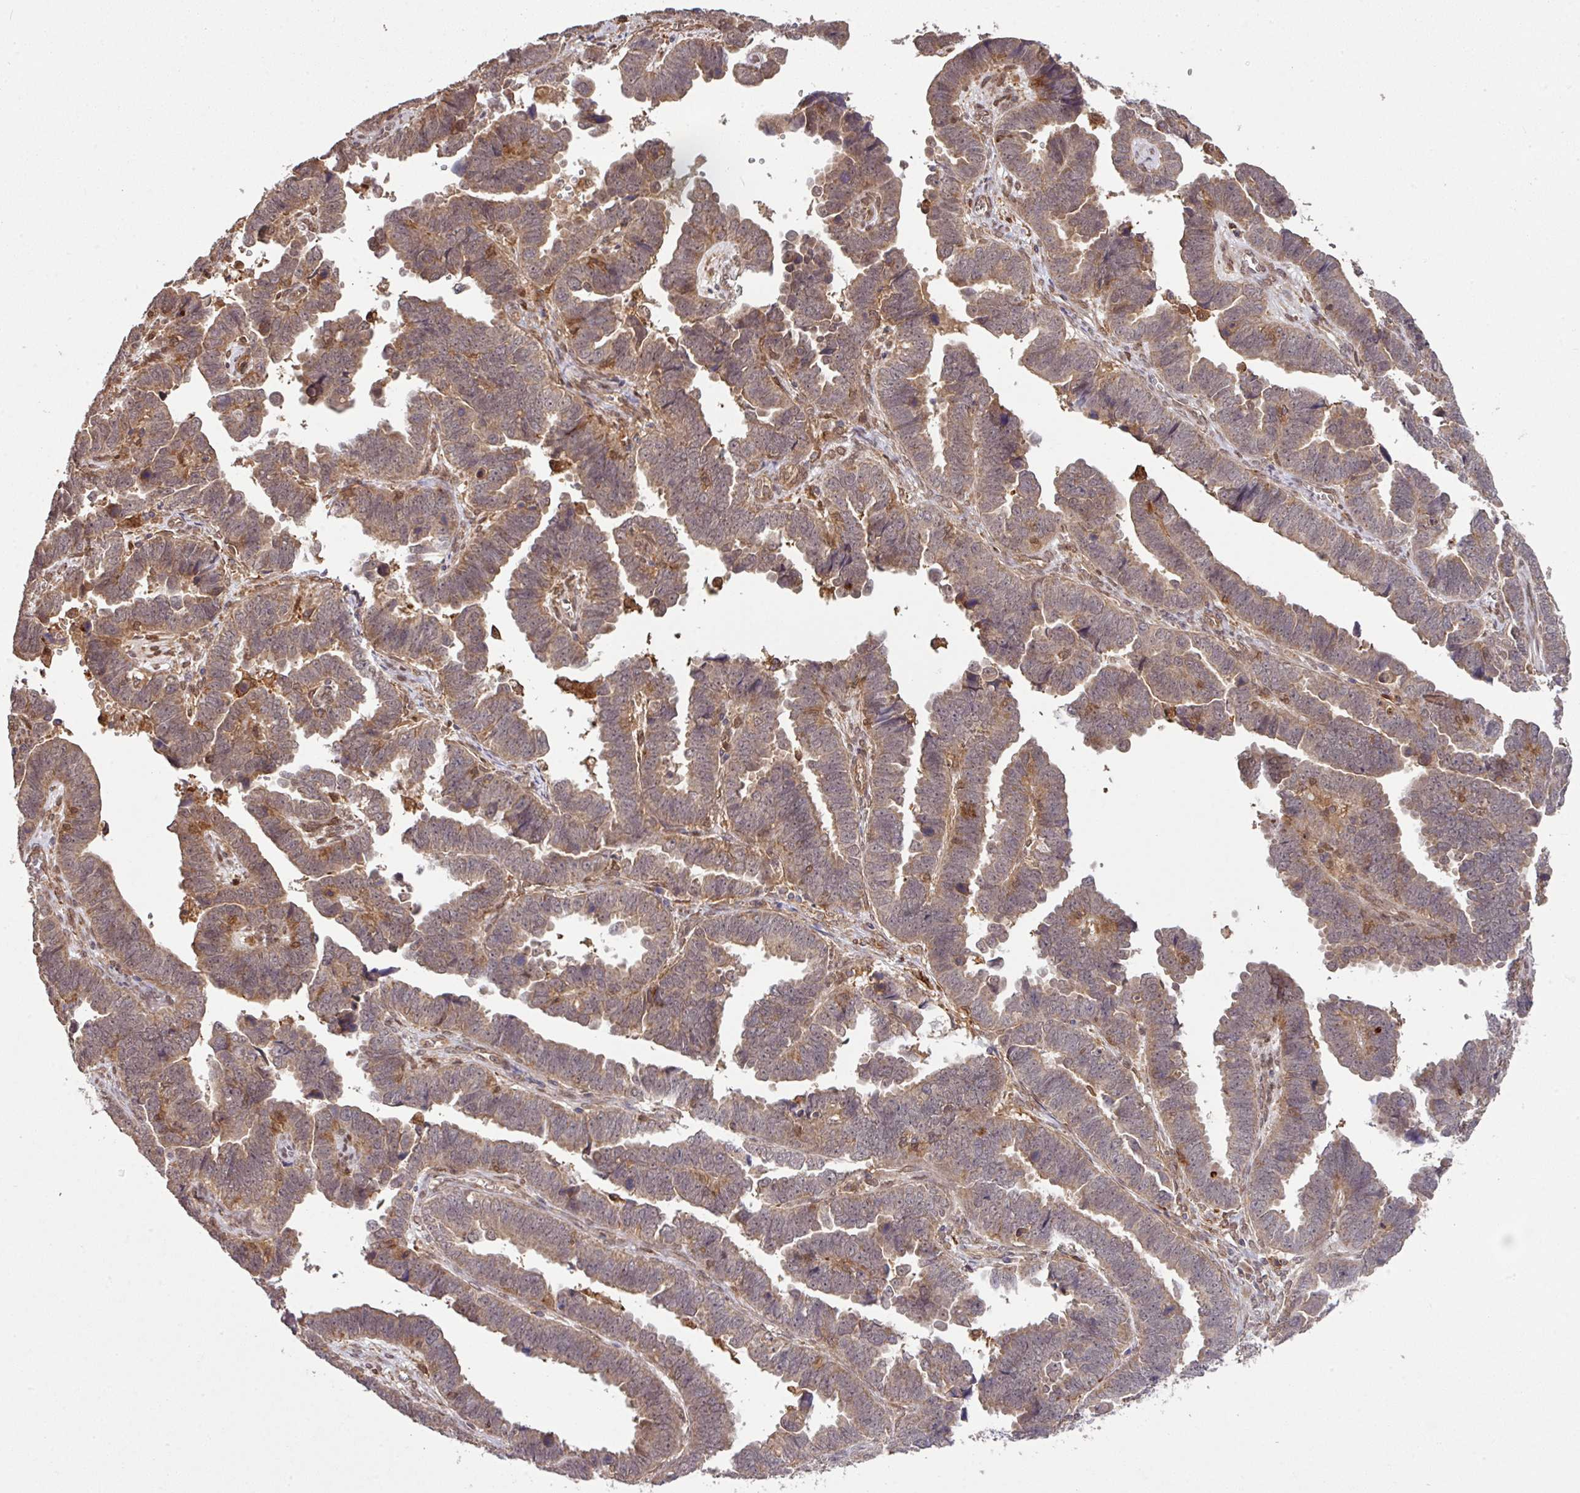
{"staining": {"intensity": "weak", "quantity": "25%-75%", "location": "cytoplasmic/membranous"}, "tissue": "endometrial cancer", "cell_type": "Tumor cells", "image_type": "cancer", "snomed": [{"axis": "morphology", "description": "Adenocarcinoma, NOS"}, {"axis": "topography", "description": "Endometrium"}], "caption": "High-magnification brightfield microscopy of endometrial cancer (adenocarcinoma) stained with DAB (brown) and counterstained with hematoxylin (blue). tumor cells exhibit weak cytoplasmic/membranous positivity is appreciated in about25%-75% of cells.", "gene": "ARPIN", "patient": {"sex": "female", "age": 75}}